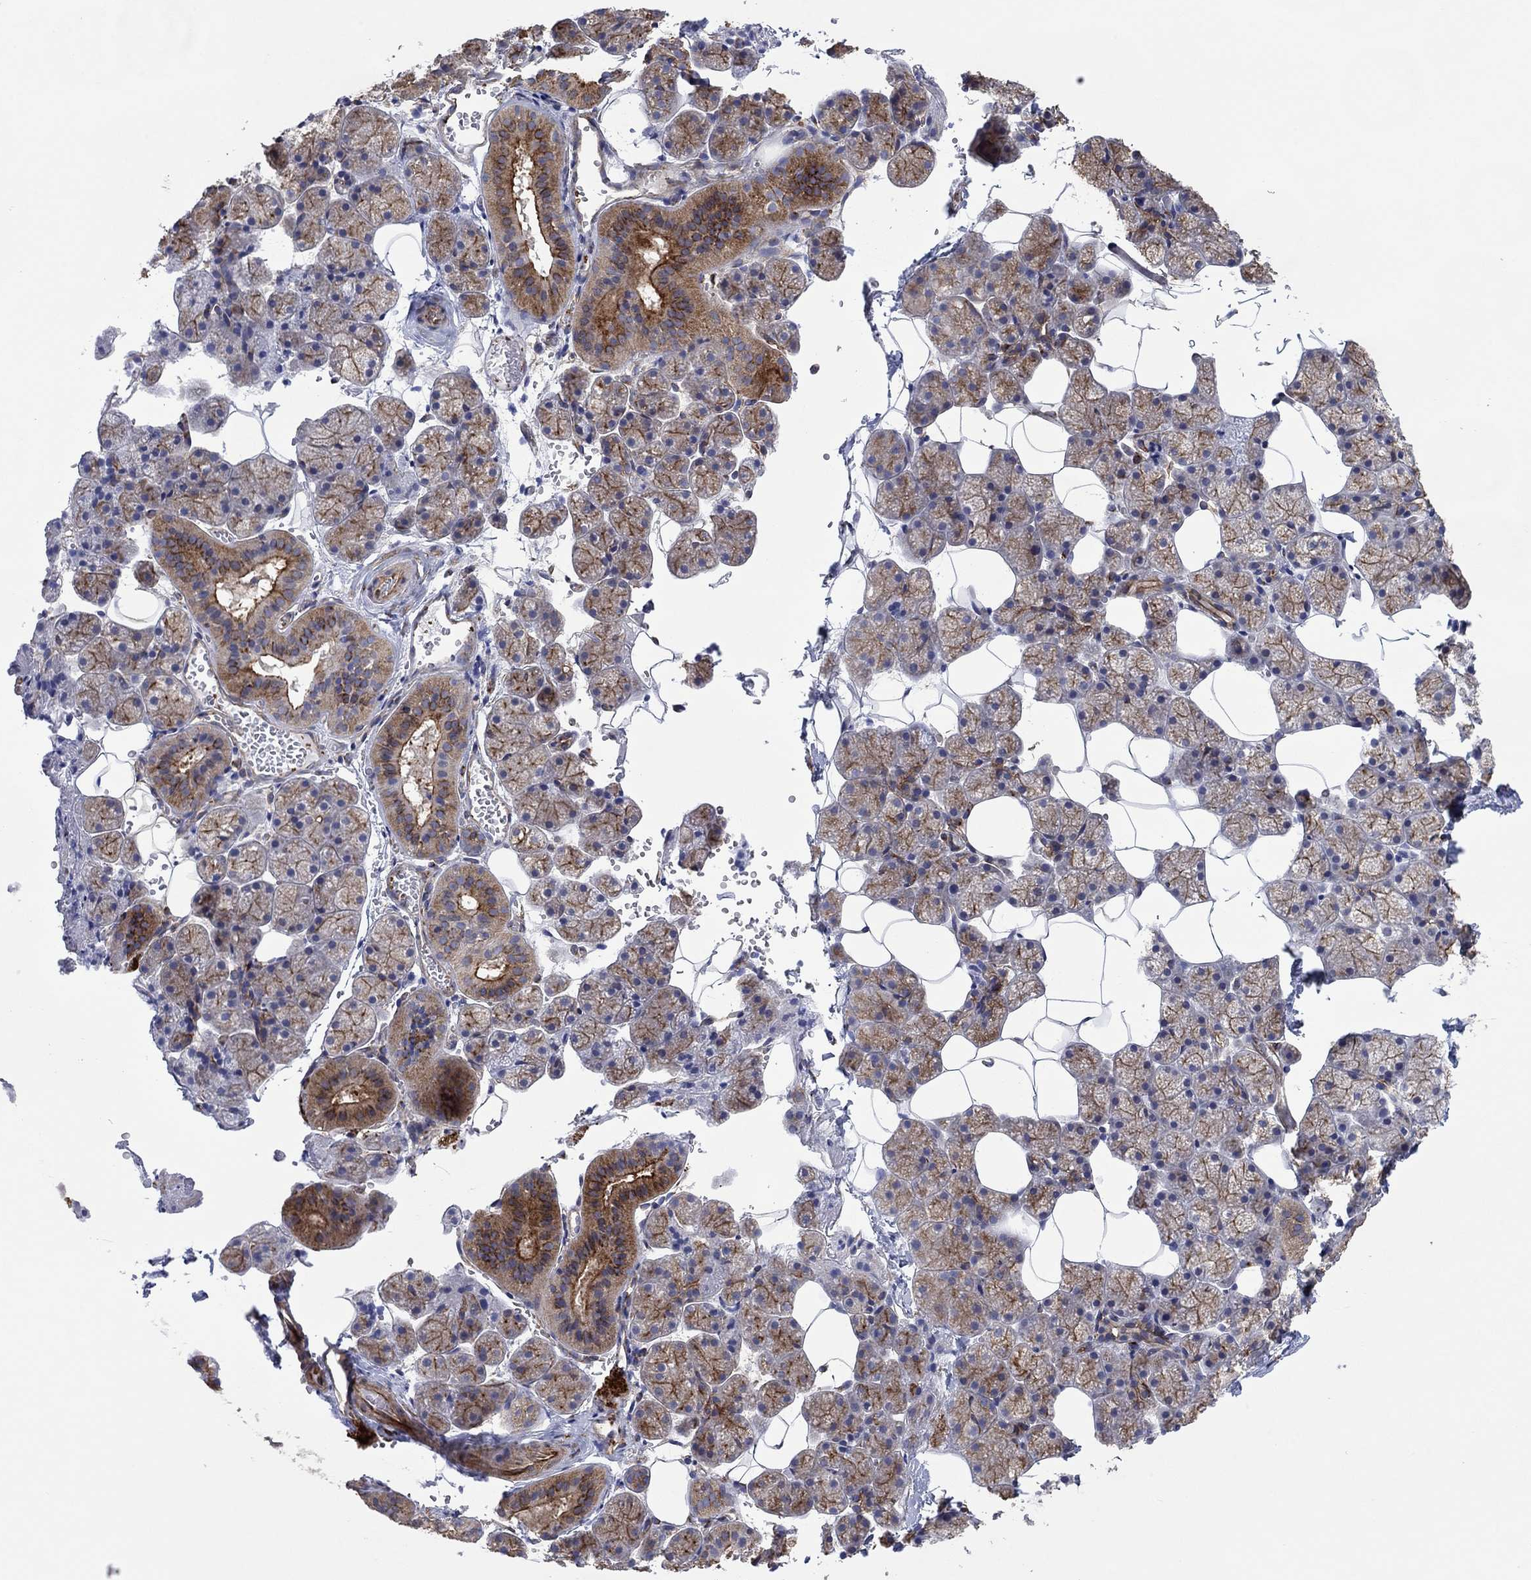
{"staining": {"intensity": "strong", "quantity": "25%-75%", "location": "cytoplasmic/membranous"}, "tissue": "salivary gland", "cell_type": "Glandular cells", "image_type": "normal", "snomed": [{"axis": "morphology", "description": "Normal tissue, NOS"}, {"axis": "topography", "description": "Salivary gland"}], "caption": "Immunohistochemistry (IHC) of unremarkable human salivary gland shows high levels of strong cytoplasmic/membranous positivity in about 25%-75% of glandular cells.", "gene": "TPRN", "patient": {"sex": "male", "age": 38}}